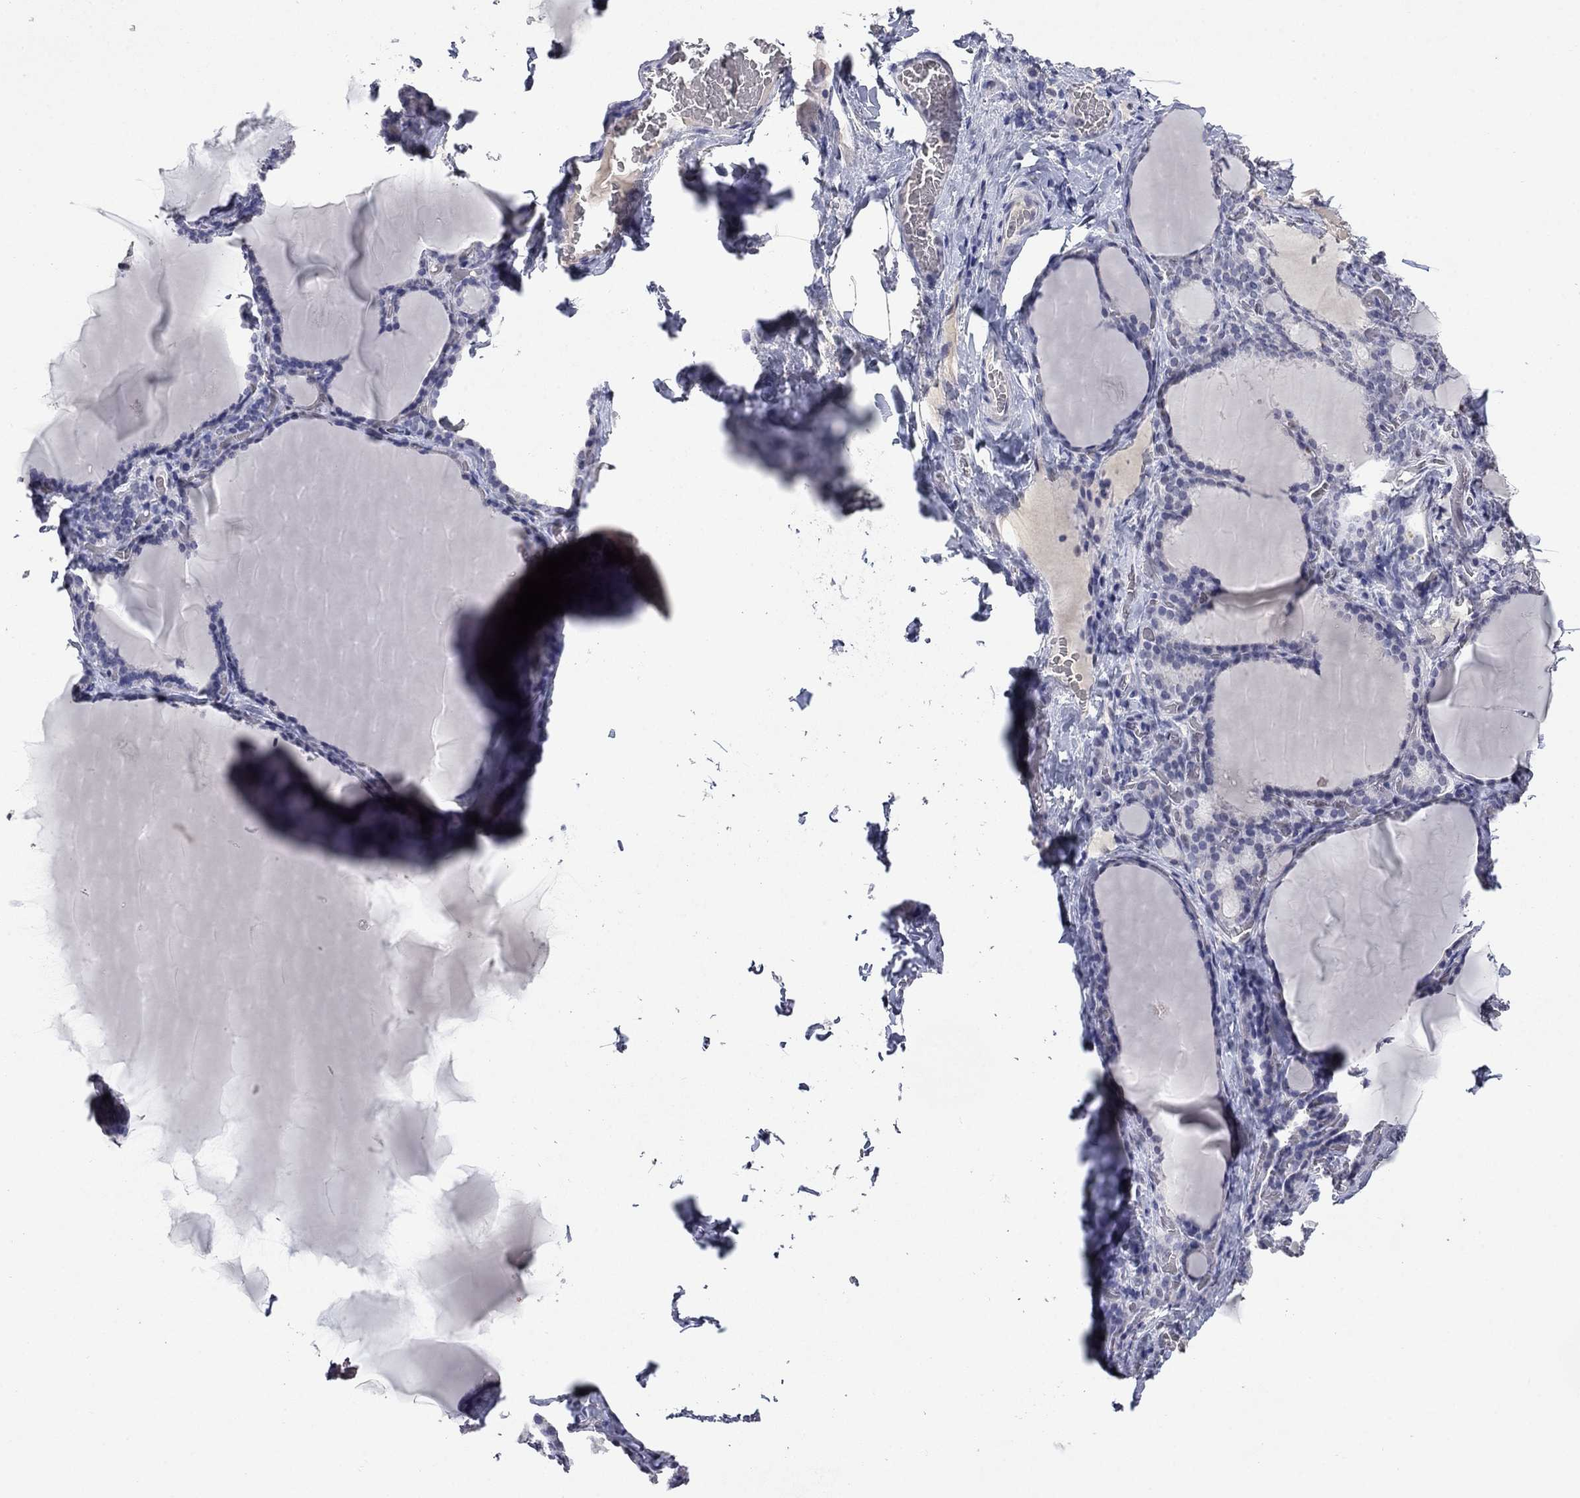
{"staining": {"intensity": "negative", "quantity": "none", "location": "none"}, "tissue": "thyroid gland", "cell_type": "Glandular cells", "image_type": "normal", "snomed": [{"axis": "morphology", "description": "Normal tissue, NOS"}, {"axis": "morphology", "description": "Hyperplasia, NOS"}, {"axis": "topography", "description": "Thyroid gland"}], "caption": "This image is of benign thyroid gland stained with IHC to label a protein in brown with the nuclei are counter-stained blue. There is no staining in glandular cells. Nuclei are stained in blue.", "gene": "SLC51A", "patient": {"sex": "female", "age": 27}}